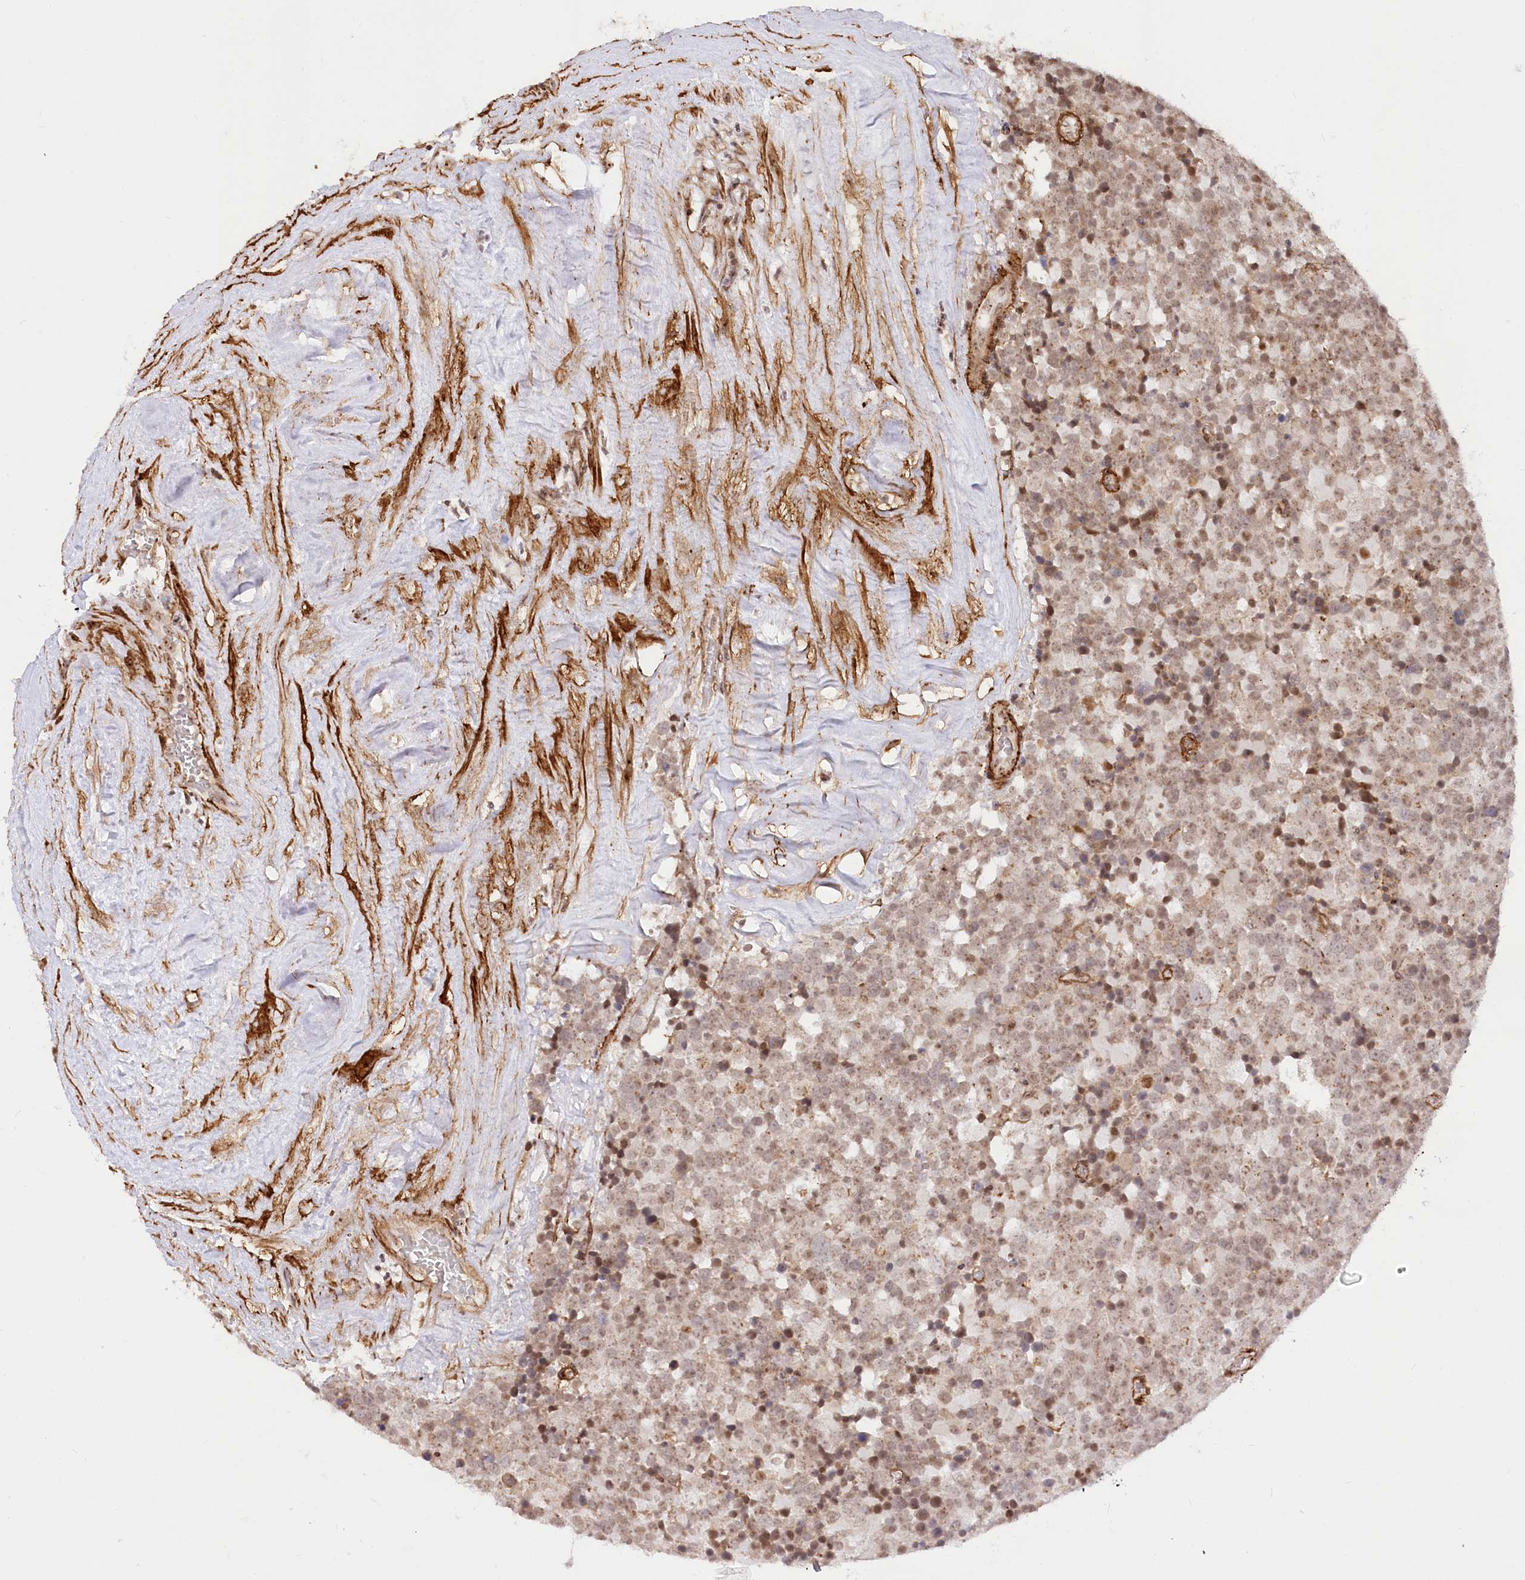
{"staining": {"intensity": "weak", "quantity": ">75%", "location": "nuclear"}, "tissue": "testis cancer", "cell_type": "Tumor cells", "image_type": "cancer", "snomed": [{"axis": "morphology", "description": "Seminoma, NOS"}, {"axis": "topography", "description": "Testis"}], "caption": "Testis cancer stained with DAB (3,3'-diaminobenzidine) immunohistochemistry displays low levels of weak nuclear positivity in about >75% of tumor cells.", "gene": "GNL3L", "patient": {"sex": "male", "age": 71}}